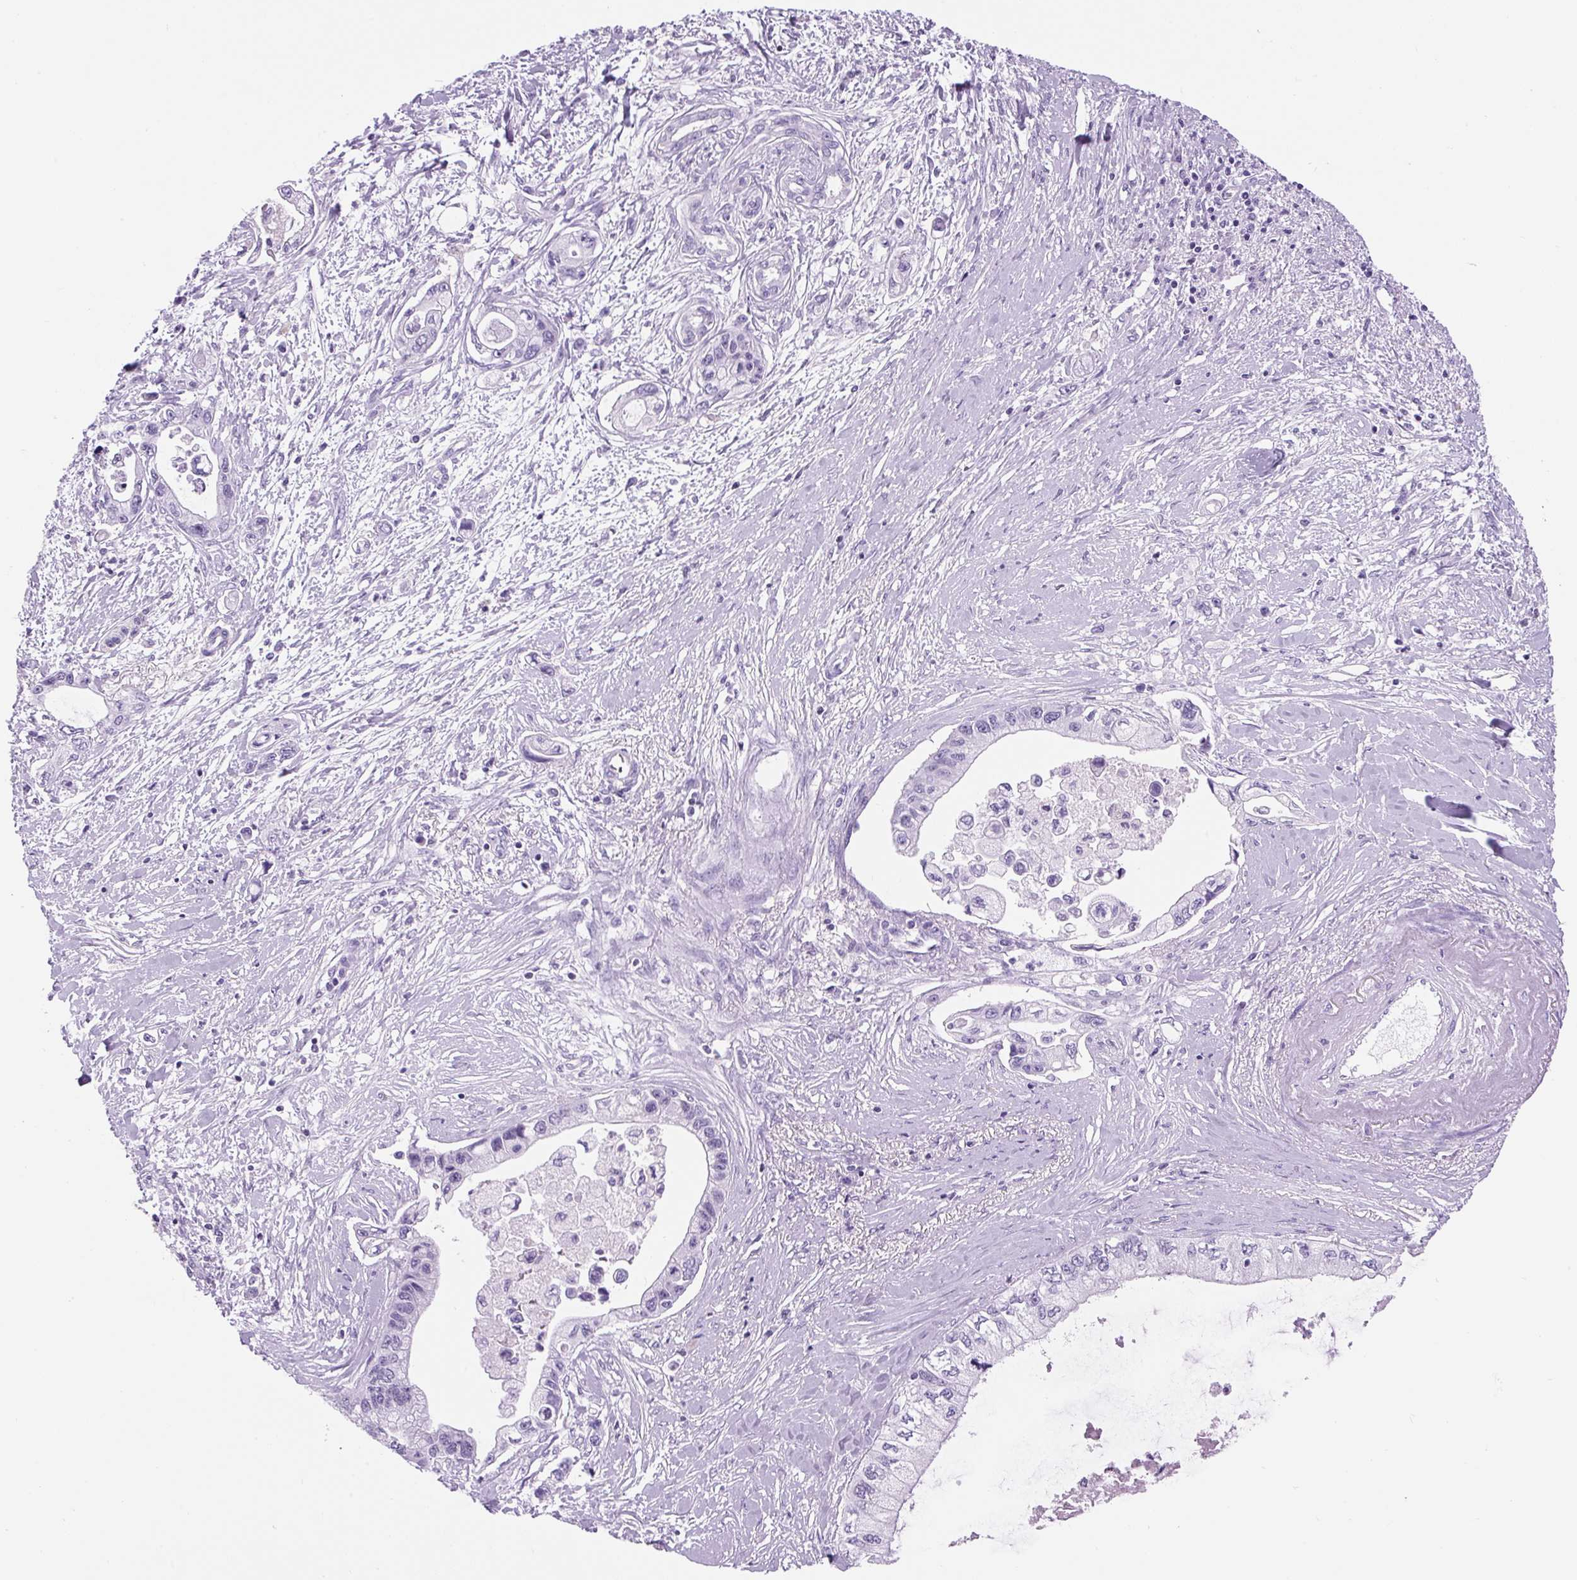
{"staining": {"intensity": "negative", "quantity": "none", "location": "none"}, "tissue": "pancreatic cancer", "cell_type": "Tumor cells", "image_type": "cancer", "snomed": [{"axis": "morphology", "description": "Adenocarcinoma, NOS"}, {"axis": "topography", "description": "Pancreas"}], "caption": "Immunohistochemistry (IHC) histopathology image of human pancreatic adenocarcinoma stained for a protein (brown), which displays no staining in tumor cells.", "gene": "VPREB1", "patient": {"sex": "male", "age": 61}}